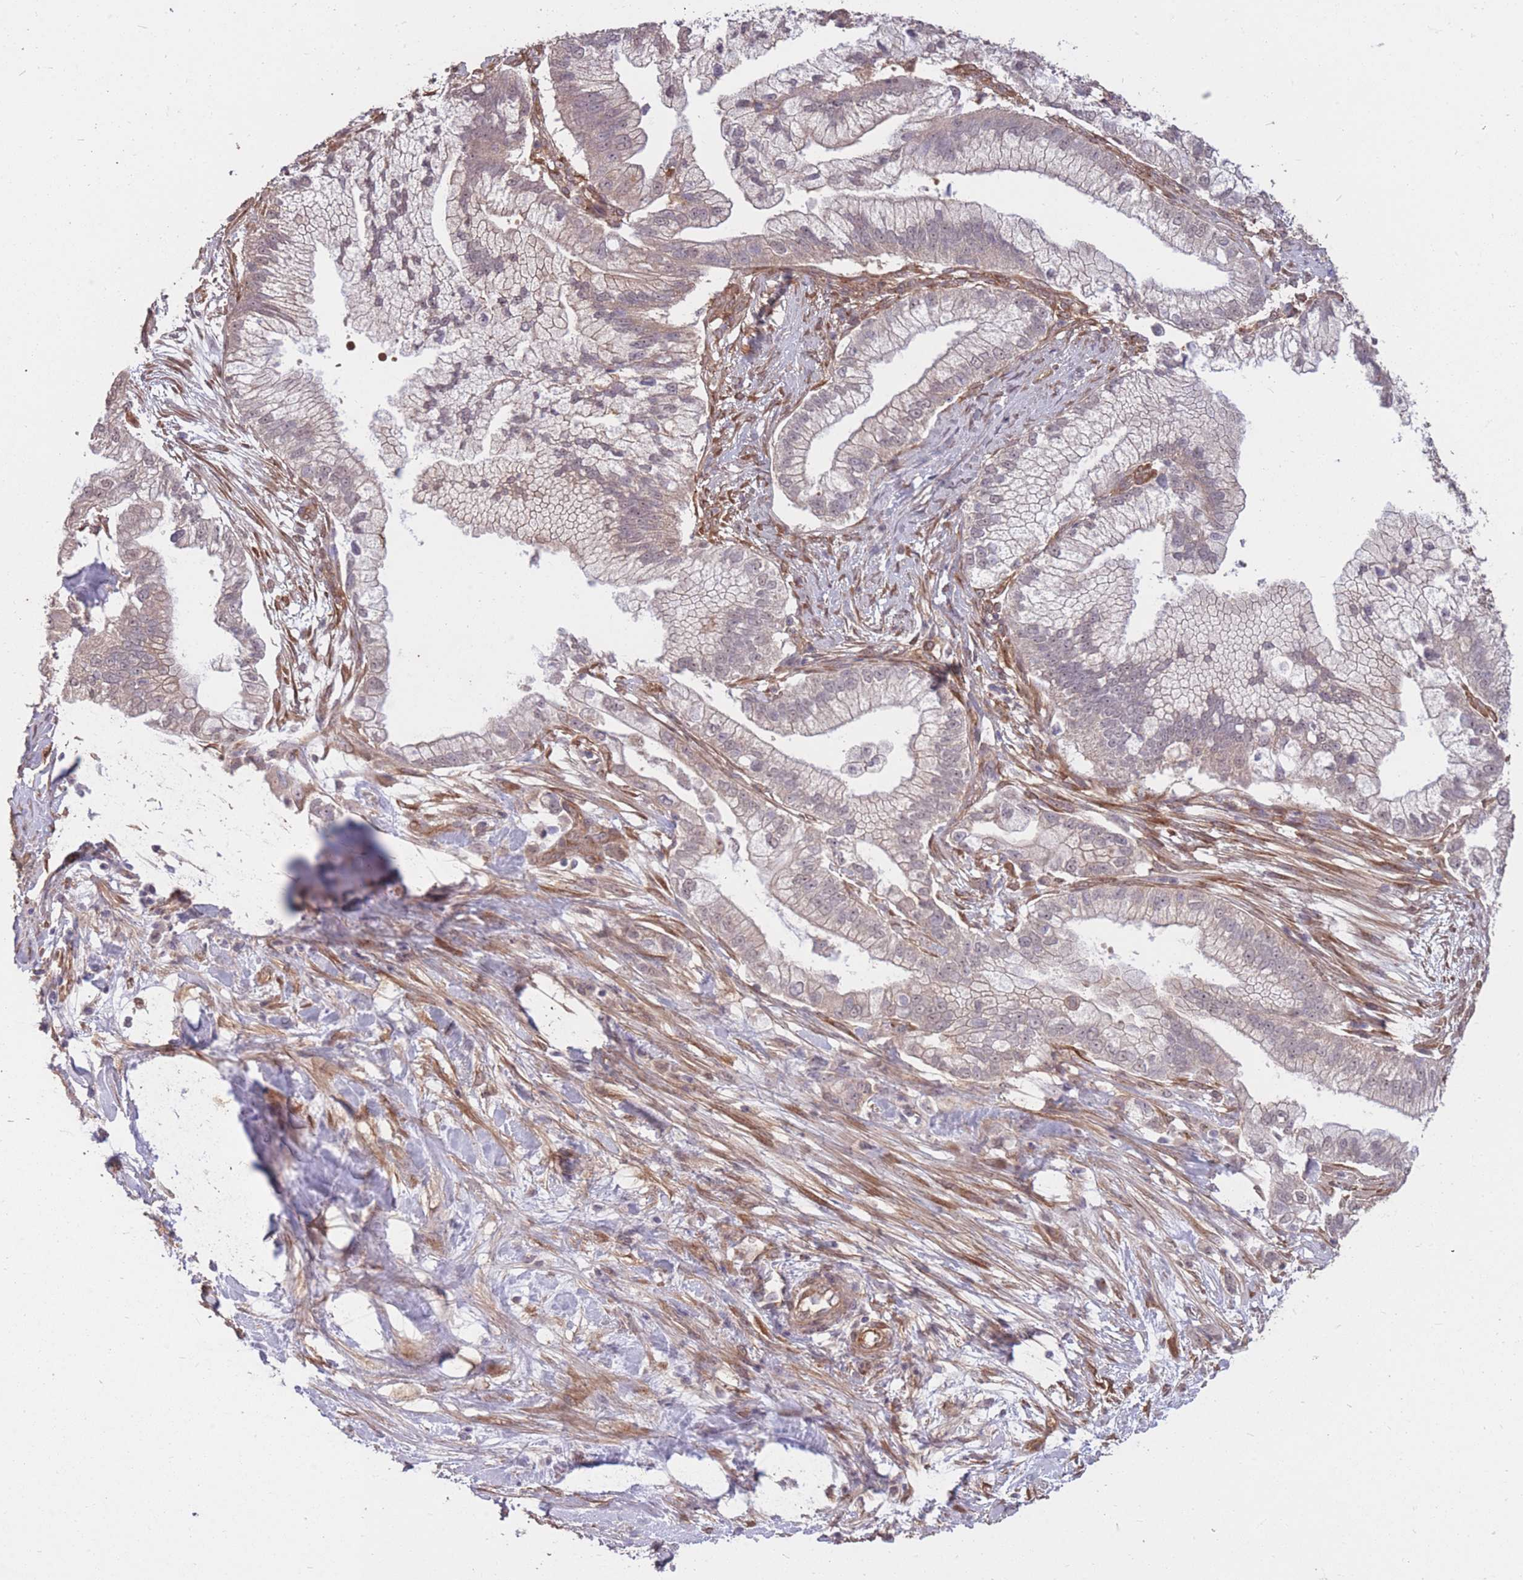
{"staining": {"intensity": "weak", "quantity": ">75%", "location": "cytoplasmic/membranous"}, "tissue": "pancreatic cancer", "cell_type": "Tumor cells", "image_type": "cancer", "snomed": [{"axis": "morphology", "description": "Adenocarcinoma, NOS"}, {"axis": "topography", "description": "Pancreas"}], "caption": "Pancreatic cancer (adenocarcinoma) stained with a protein marker displays weak staining in tumor cells.", "gene": "DYNC1LI2", "patient": {"sex": "male", "age": 70}}